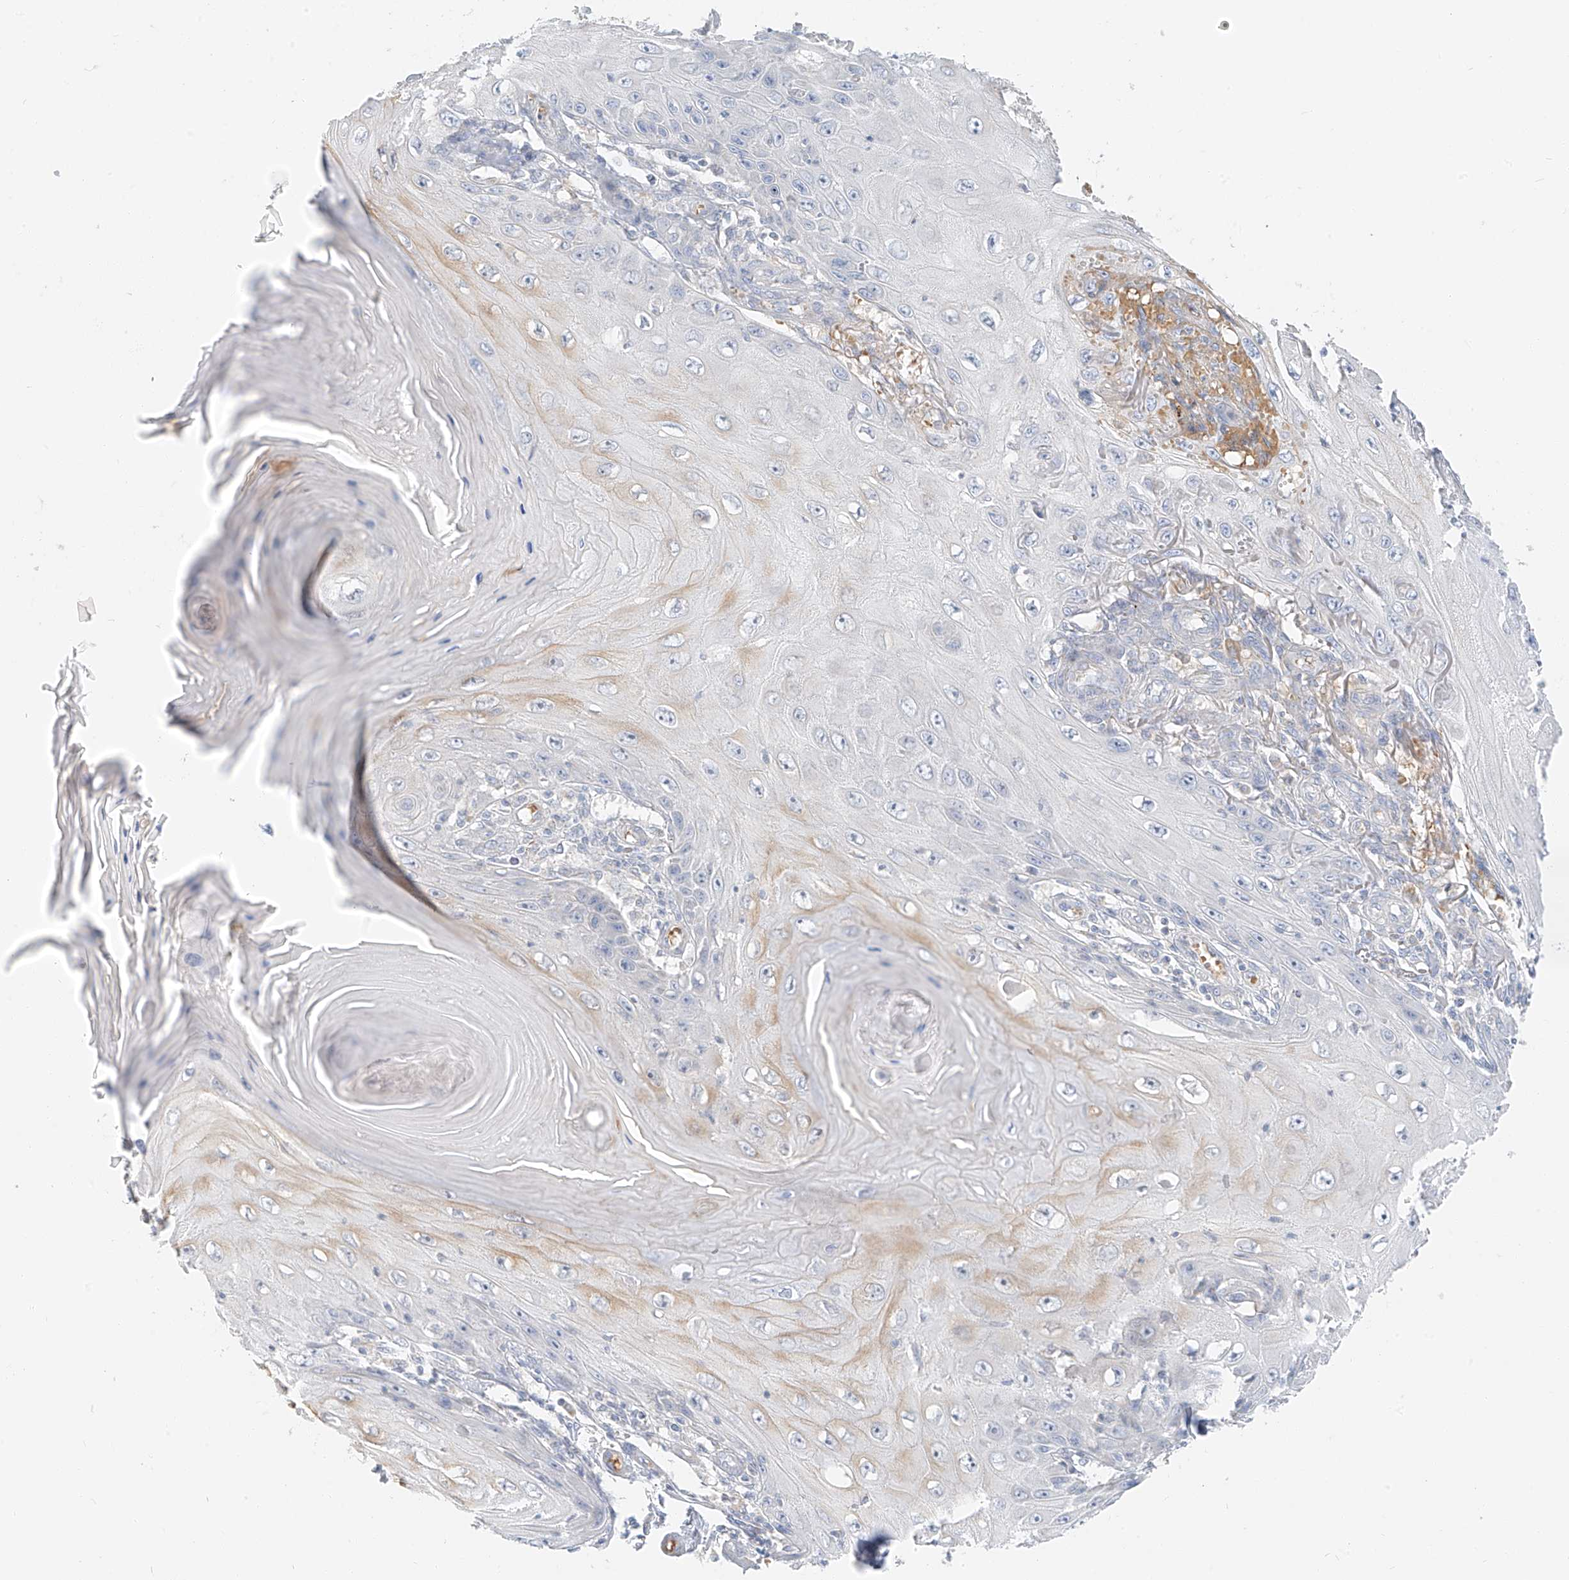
{"staining": {"intensity": "negative", "quantity": "none", "location": "none"}, "tissue": "skin cancer", "cell_type": "Tumor cells", "image_type": "cancer", "snomed": [{"axis": "morphology", "description": "Squamous cell carcinoma, NOS"}, {"axis": "topography", "description": "Skin"}], "caption": "The immunohistochemistry (IHC) photomicrograph has no significant expression in tumor cells of squamous cell carcinoma (skin) tissue.", "gene": "PGC", "patient": {"sex": "female", "age": 73}}